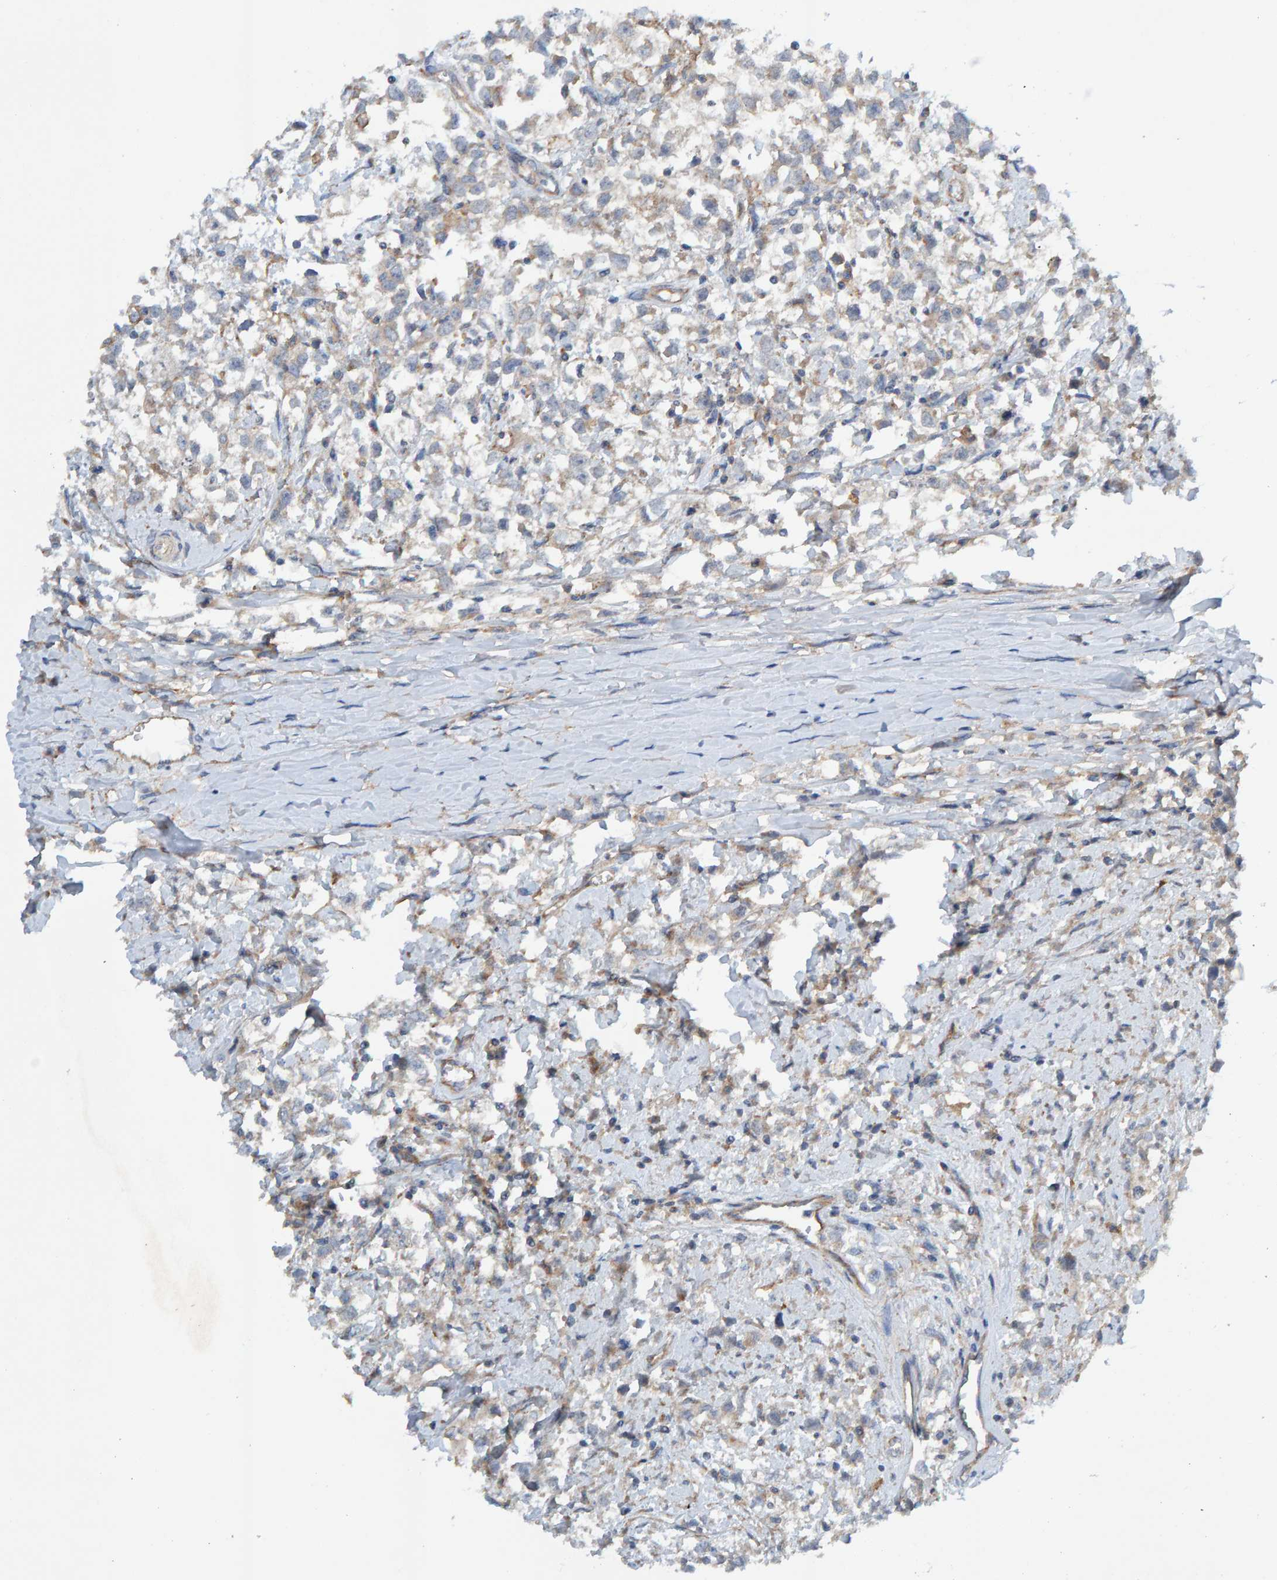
{"staining": {"intensity": "weak", "quantity": "<25%", "location": "cytoplasmic/membranous"}, "tissue": "testis cancer", "cell_type": "Tumor cells", "image_type": "cancer", "snomed": [{"axis": "morphology", "description": "Seminoma, NOS"}, {"axis": "morphology", "description": "Carcinoma, Embryonal, NOS"}, {"axis": "topography", "description": "Testis"}], "caption": "Tumor cells show no significant protein expression in testis cancer (seminoma).", "gene": "MKLN1", "patient": {"sex": "male", "age": 51}}